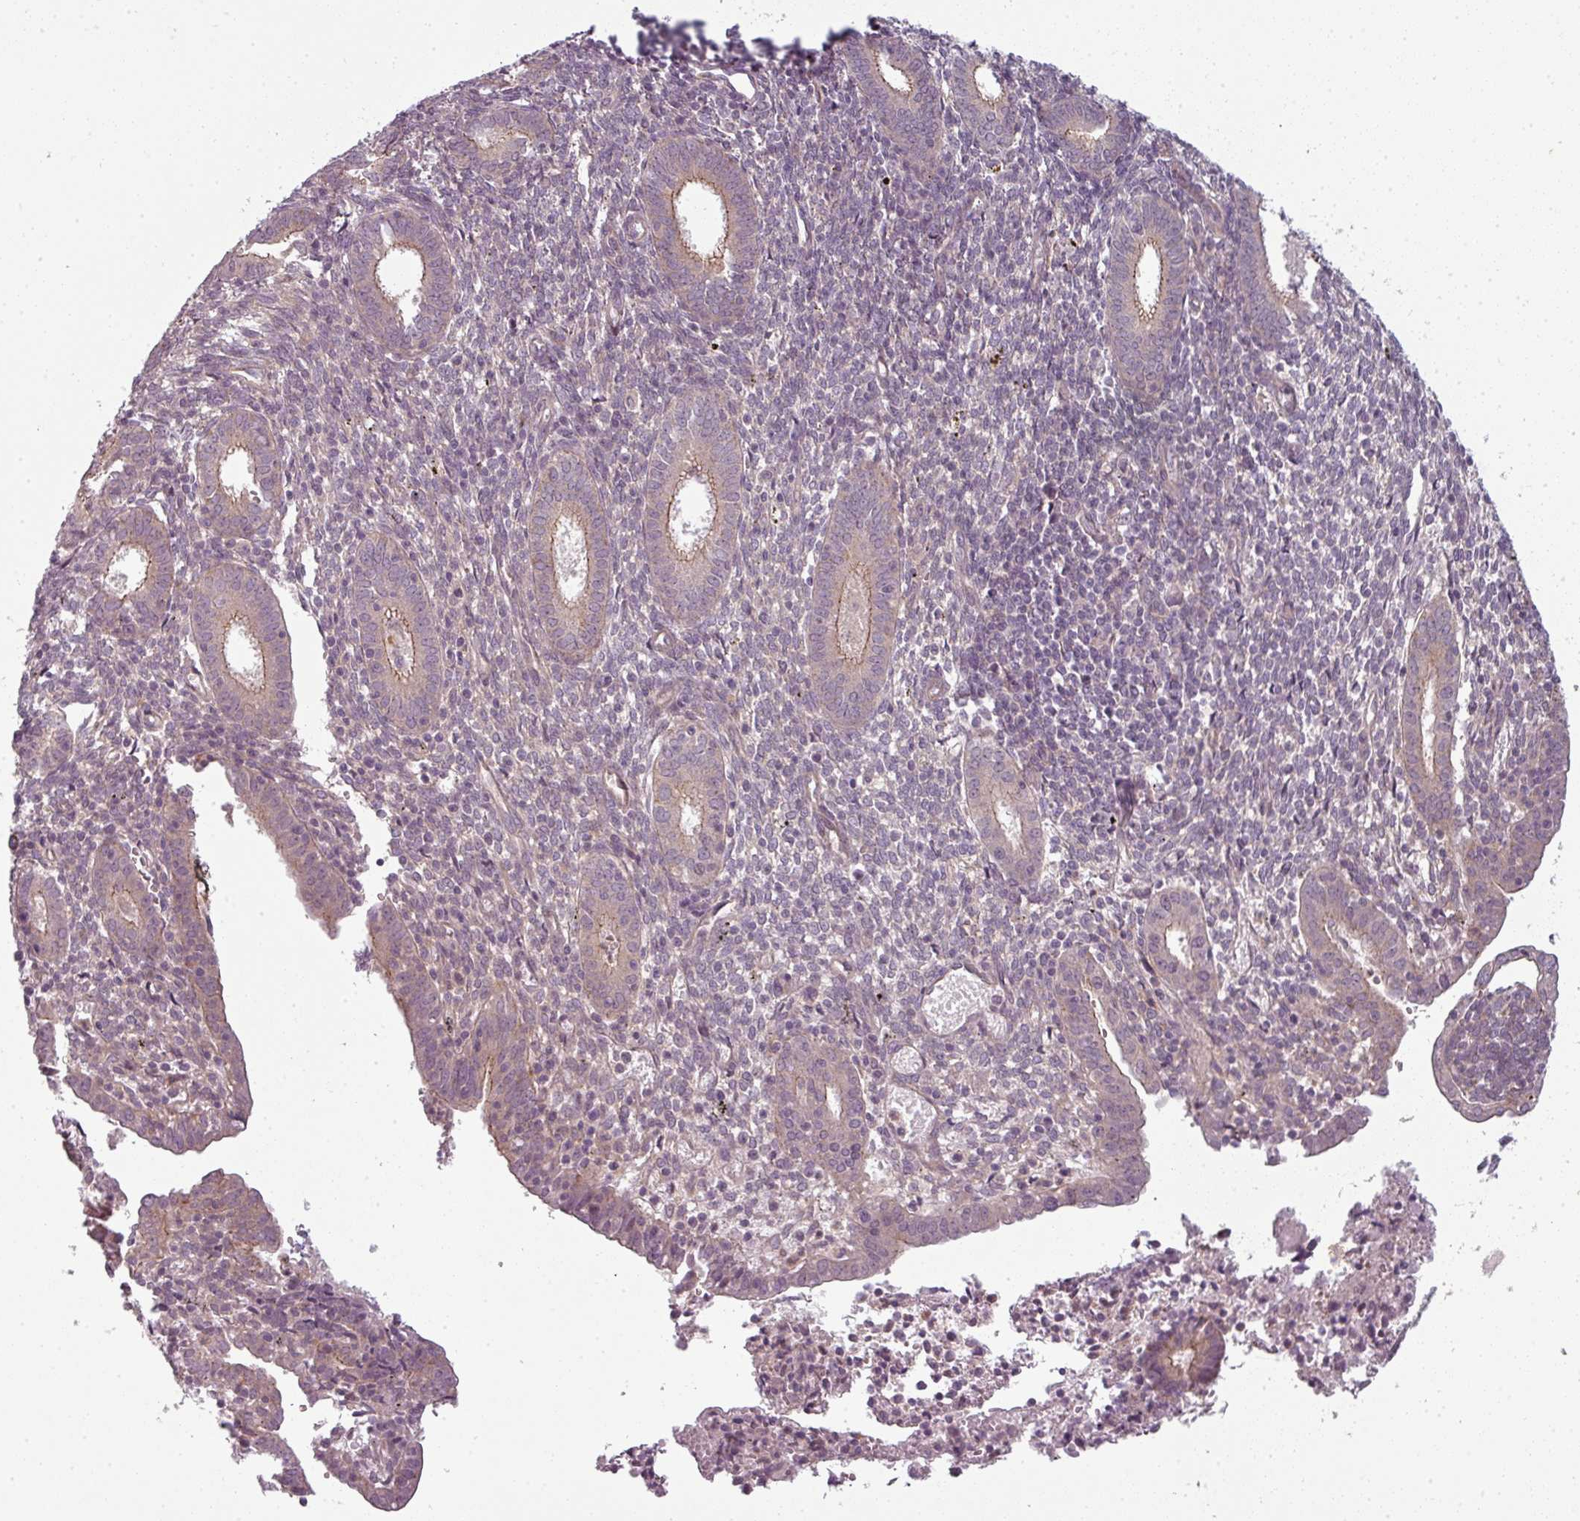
{"staining": {"intensity": "negative", "quantity": "none", "location": "none"}, "tissue": "endometrium", "cell_type": "Cells in endometrial stroma", "image_type": "normal", "snomed": [{"axis": "morphology", "description": "Normal tissue, NOS"}, {"axis": "topography", "description": "Endometrium"}], "caption": "Immunohistochemistry (IHC) of unremarkable human endometrium displays no staining in cells in endometrial stroma.", "gene": "SLC16A9", "patient": {"sex": "female", "age": 41}}